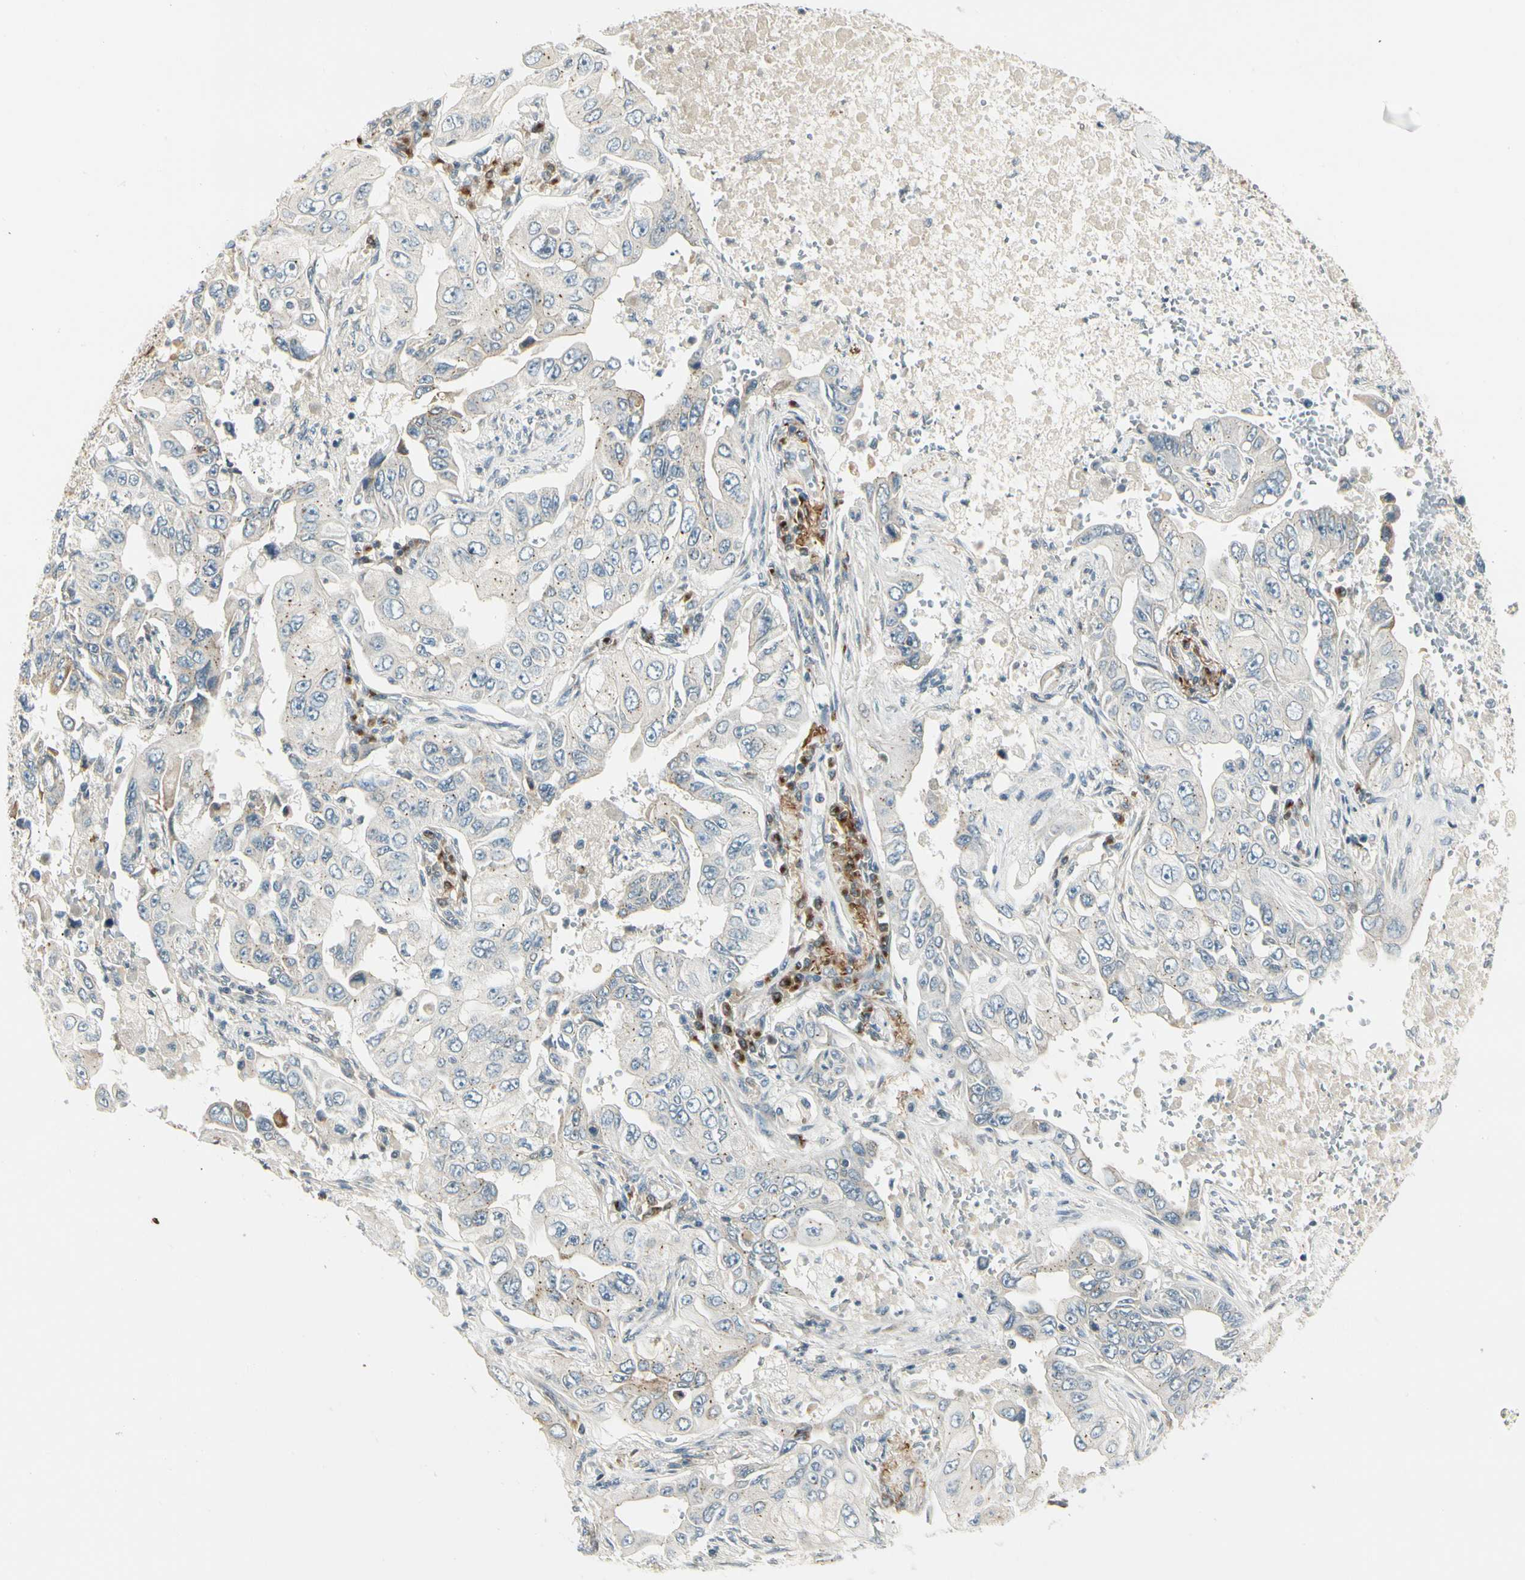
{"staining": {"intensity": "weak", "quantity": "<25%", "location": "cytoplasmic/membranous"}, "tissue": "lung cancer", "cell_type": "Tumor cells", "image_type": "cancer", "snomed": [{"axis": "morphology", "description": "Adenocarcinoma, NOS"}, {"axis": "topography", "description": "Lung"}], "caption": "This photomicrograph is of lung cancer stained with immunohistochemistry (IHC) to label a protein in brown with the nuclei are counter-stained blue. There is no staining in tumor cells.", "gene": "MANSC1", "patient": {"sex": "male", "age": 84}}